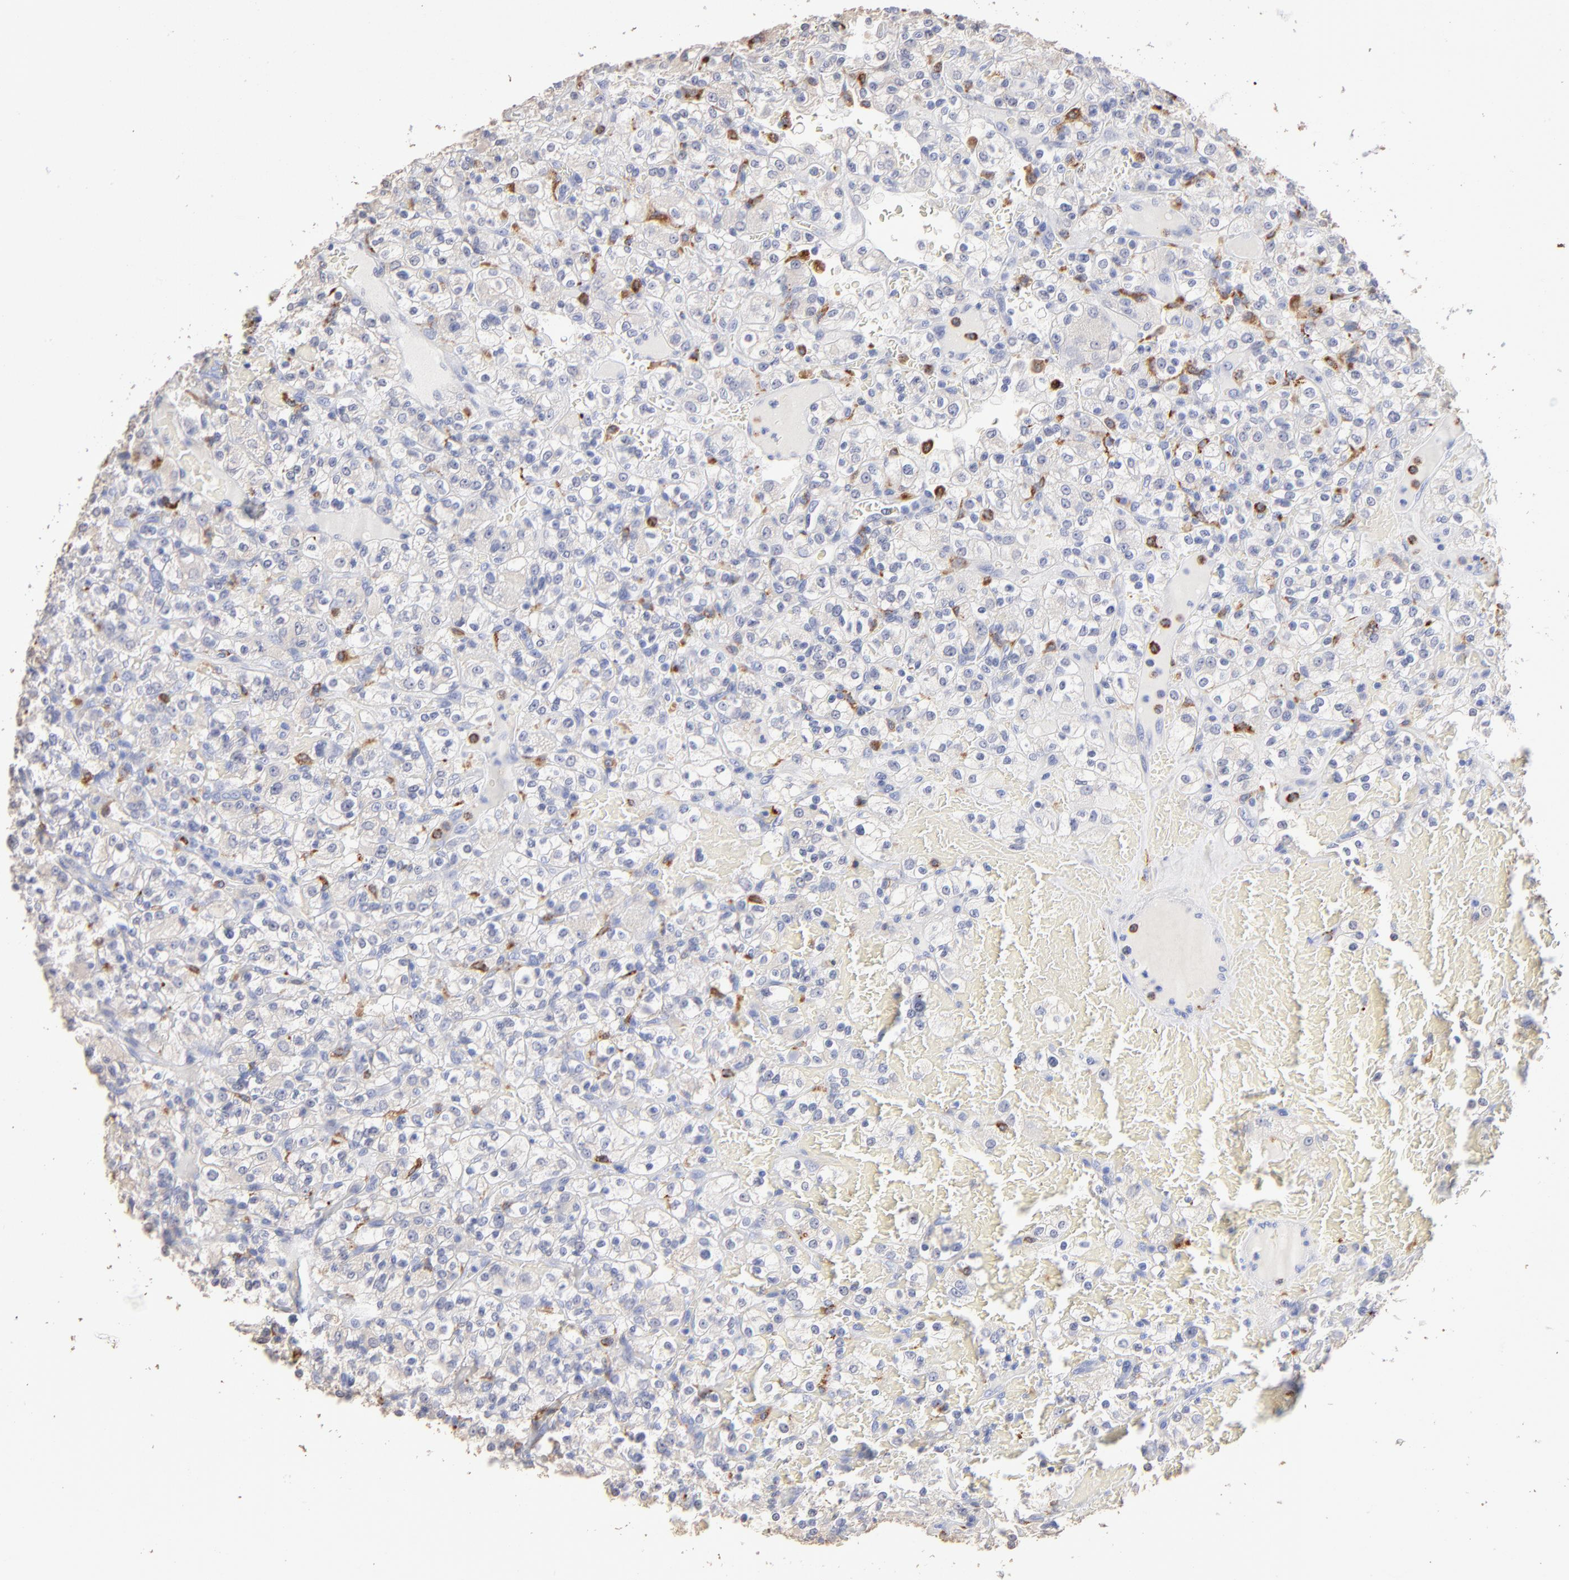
{"staining": {"intensity": "negative", "quantity": "none", "location": "none"}, "tissue": "renal cancer", "cell_type": "Tumor cells", "image_type": "cancer", "snomed": [{"axis": "morphology", "description": "Normal tissue, NOS"}, {"axis": "morphology", "description": "Adenocarcinoma, NOS"}, {"axis": "topography", "description": "Kidney"}], "caption": "Tumor cells show no significant protein expression in adenocarcinoma (renal).", "gene": "CD180", "patient": {"sex": "female", "age": 72}}